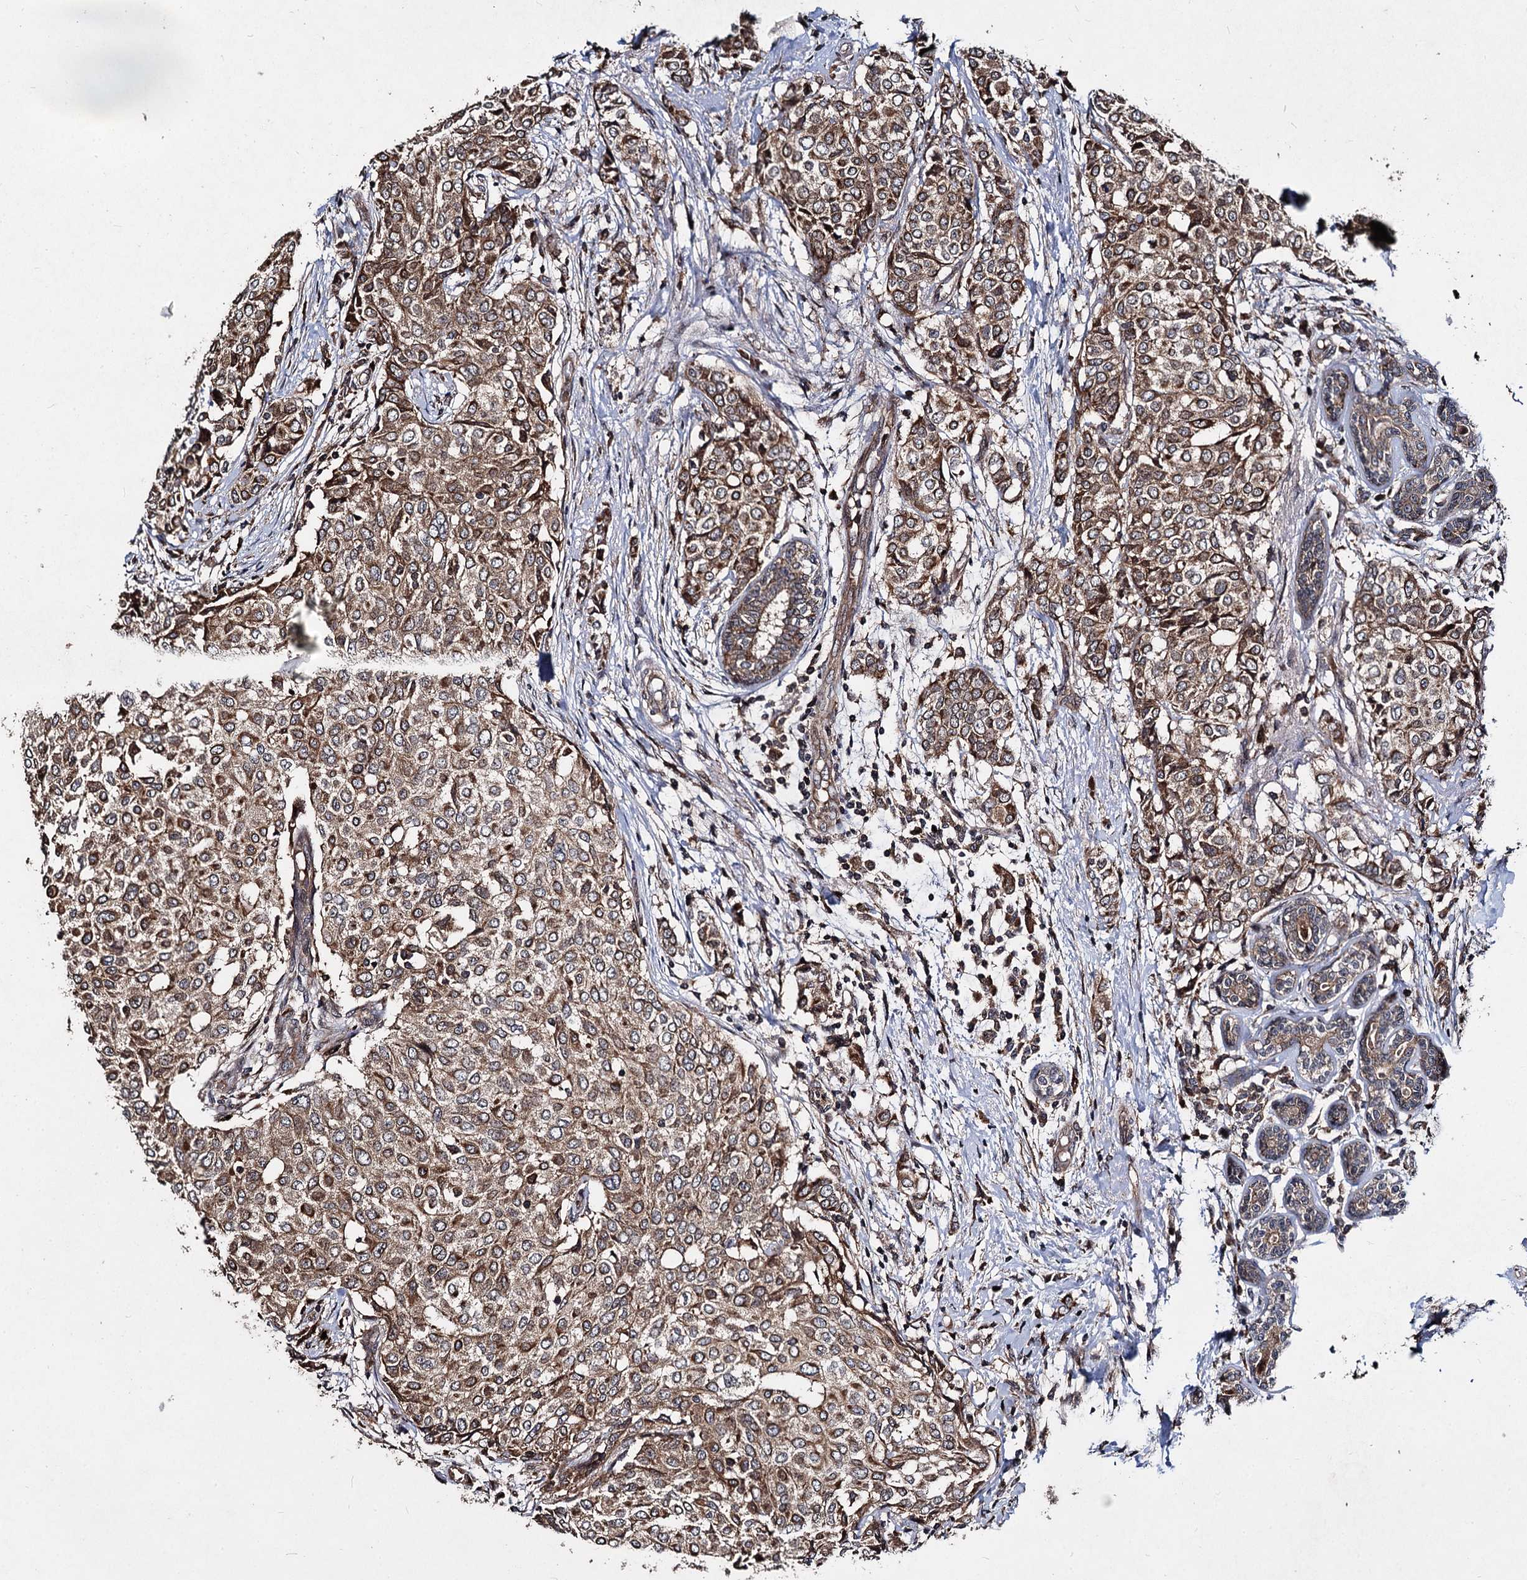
{"staining": {"intensity": "moderate", "quantity": ">75%", "location": "cytoplasmic/membranous"}, "tissue": "breast cancer", "cell_type": "Tumor cells", "image_type": "cancer", "snomed": [{"axis": "morphology", "description": "Lobular carcinoma"}, {"axis": "topography", "description": "Breast"}], "caption": "Breast cancer tissue reveals moderate cytoplasmic/membranous positivity in about >75% of tumor cells, visualized by immunohistochemistry. (Brightfield microscopy of DAB IHC at high magnification).", "gene": "BCL2L2", "patient": {"sex": "female", "age": 51}}